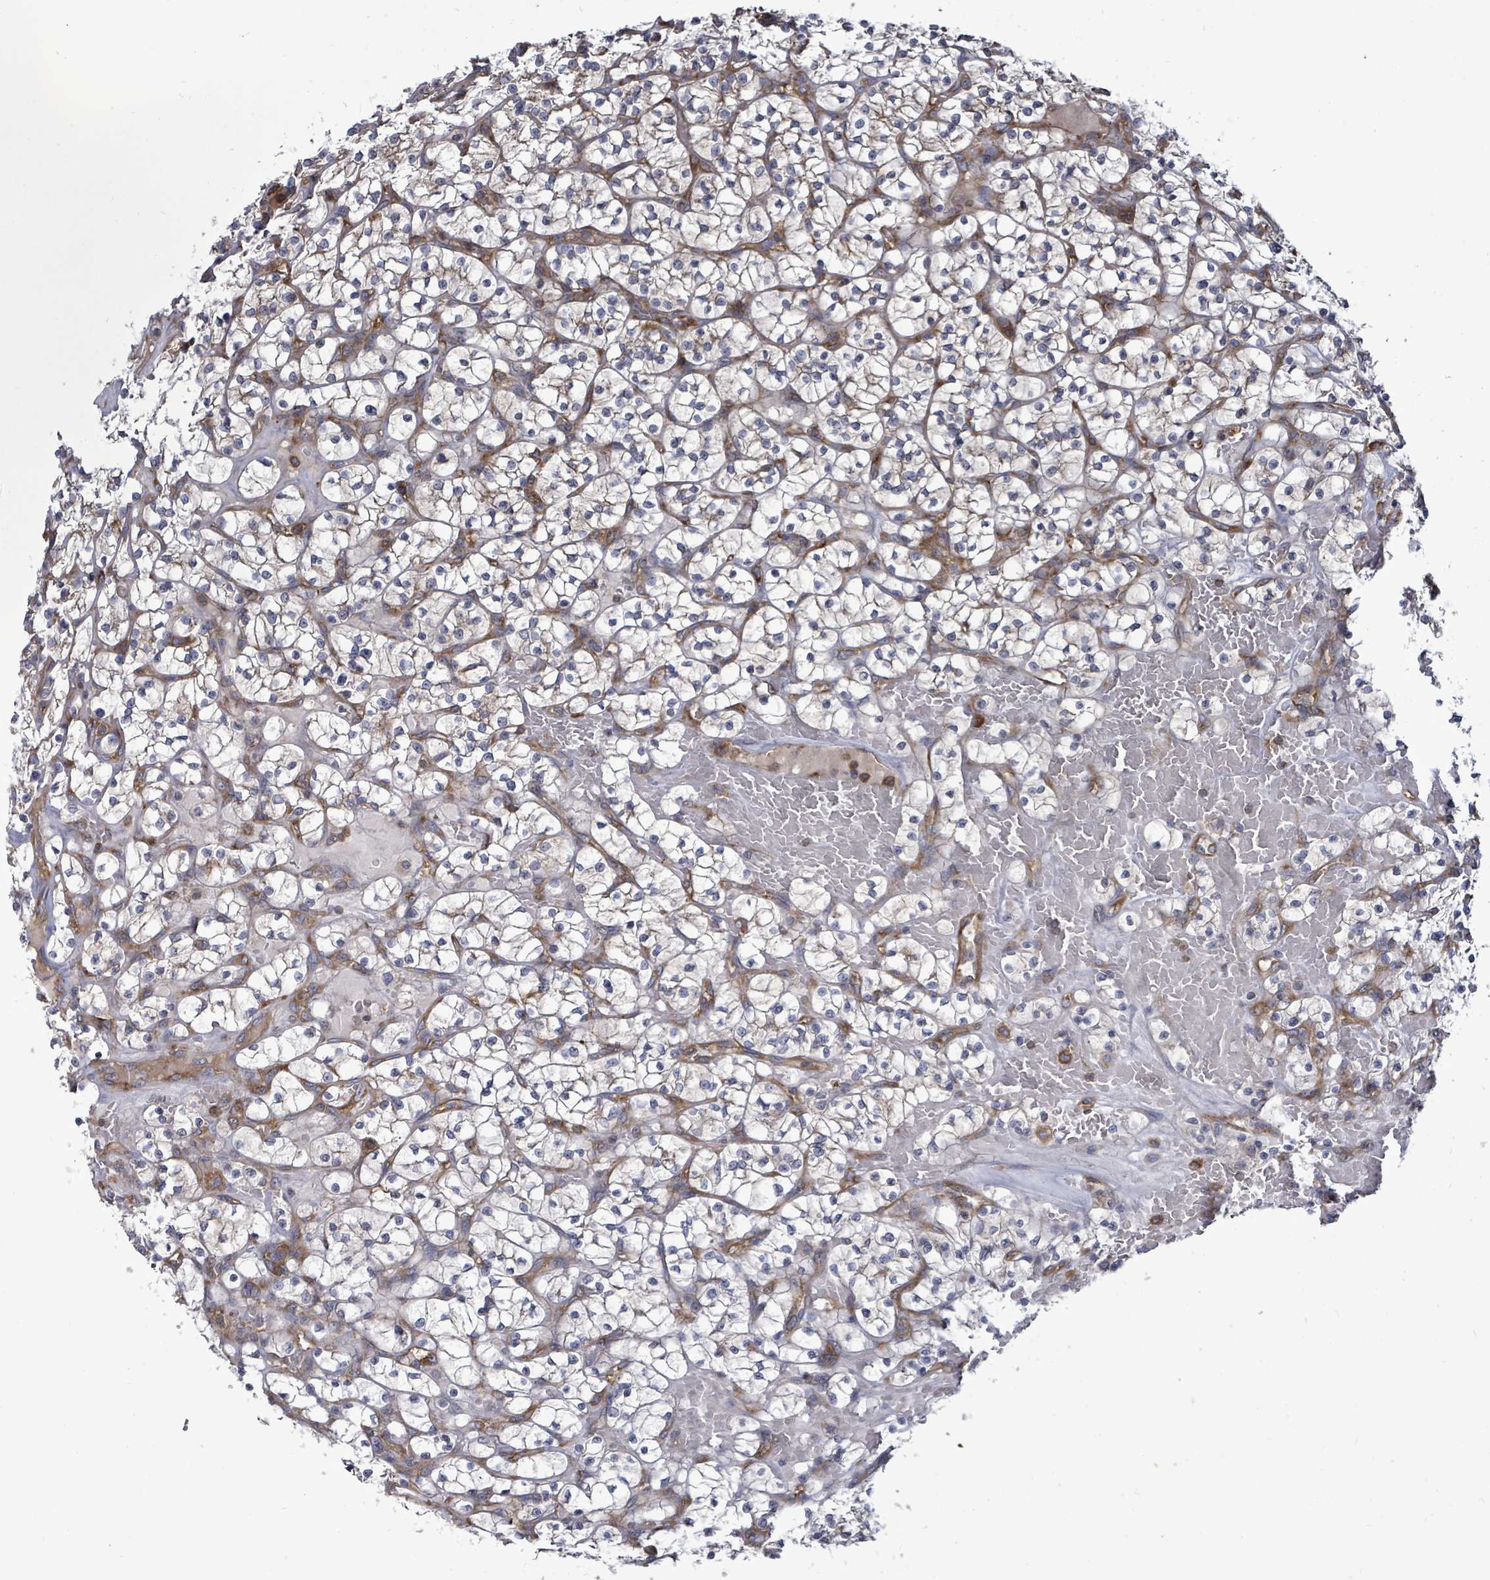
{"staining": {"intensity": "moderate", "quantity": "25%-75%", "location": "cytoplasmic/membranous"}, "tissue": "renal cancer", "cell_type": "Tumor cells", "image_type": "cancer", "snomed": [{"axis": "morphology", "description": "Adenocarcinoma, NOS"}, {"axis": "topography", "description": "Kidney"}], "caption": "IHC micrograph of human renal cancer stained for a protein (brown), which shows medium levels of moderate cytoplasmic/membranous staining in about 25%-75% of tumor cells.", "gene": "EIF3C", "patient": {"sex": "female", "age": 64}}